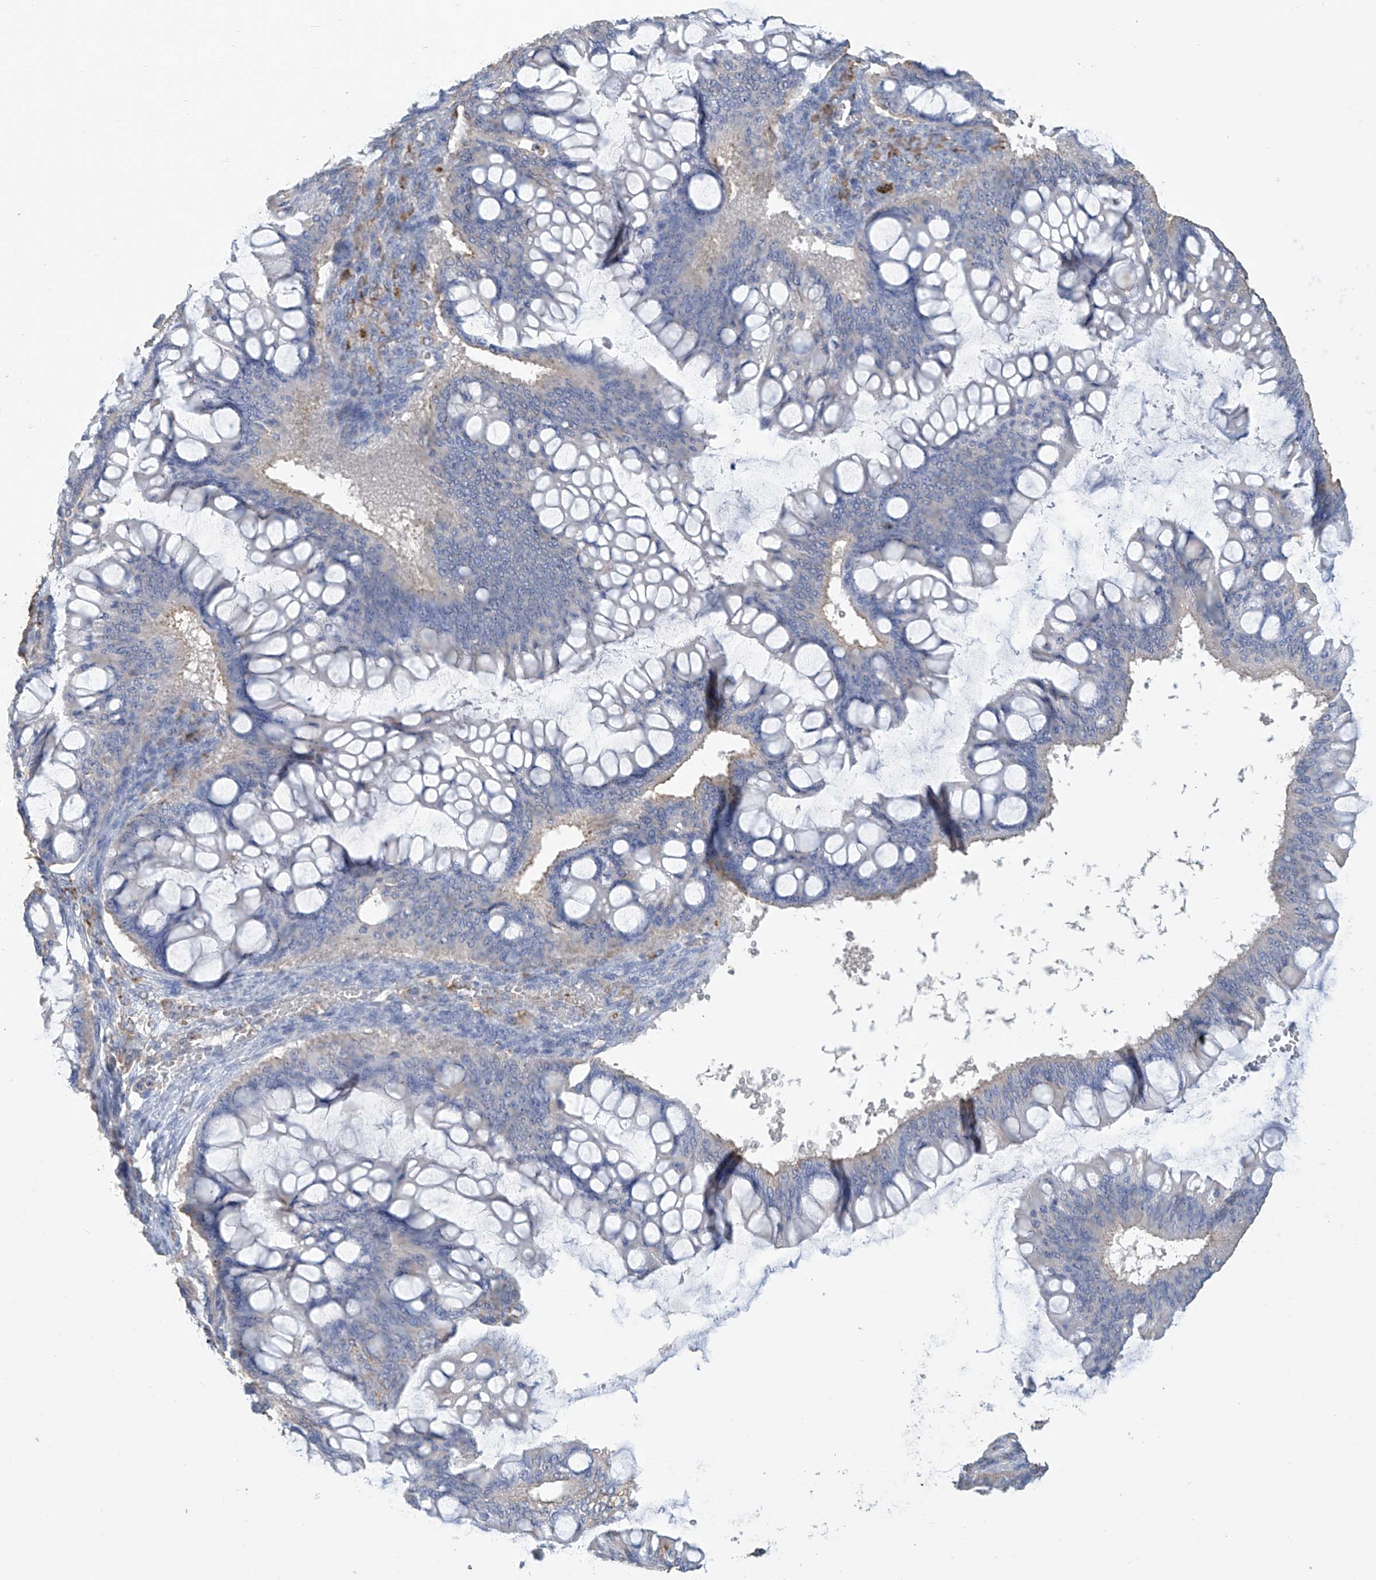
{"staining": {"intensity": "negative", "quantity": "none", "location": "none"}, "tissue": "ovarian cancer", "cell_type": "Tumor cells", "image_type": "cancer", "snomed": [{"axis": "morphology", "description": "Cystadenocarcinoma, mucinous, NOS"}, {"axis": "topography", "description": "Ovary"}], "caption": "DAB immunohistochemical staining of human mucinous cystadenocarcinoma (ovarian) displays no significant expression in tumor cells.", "gene": "OGT", "patient": {"sex": "female", "age": 73}}